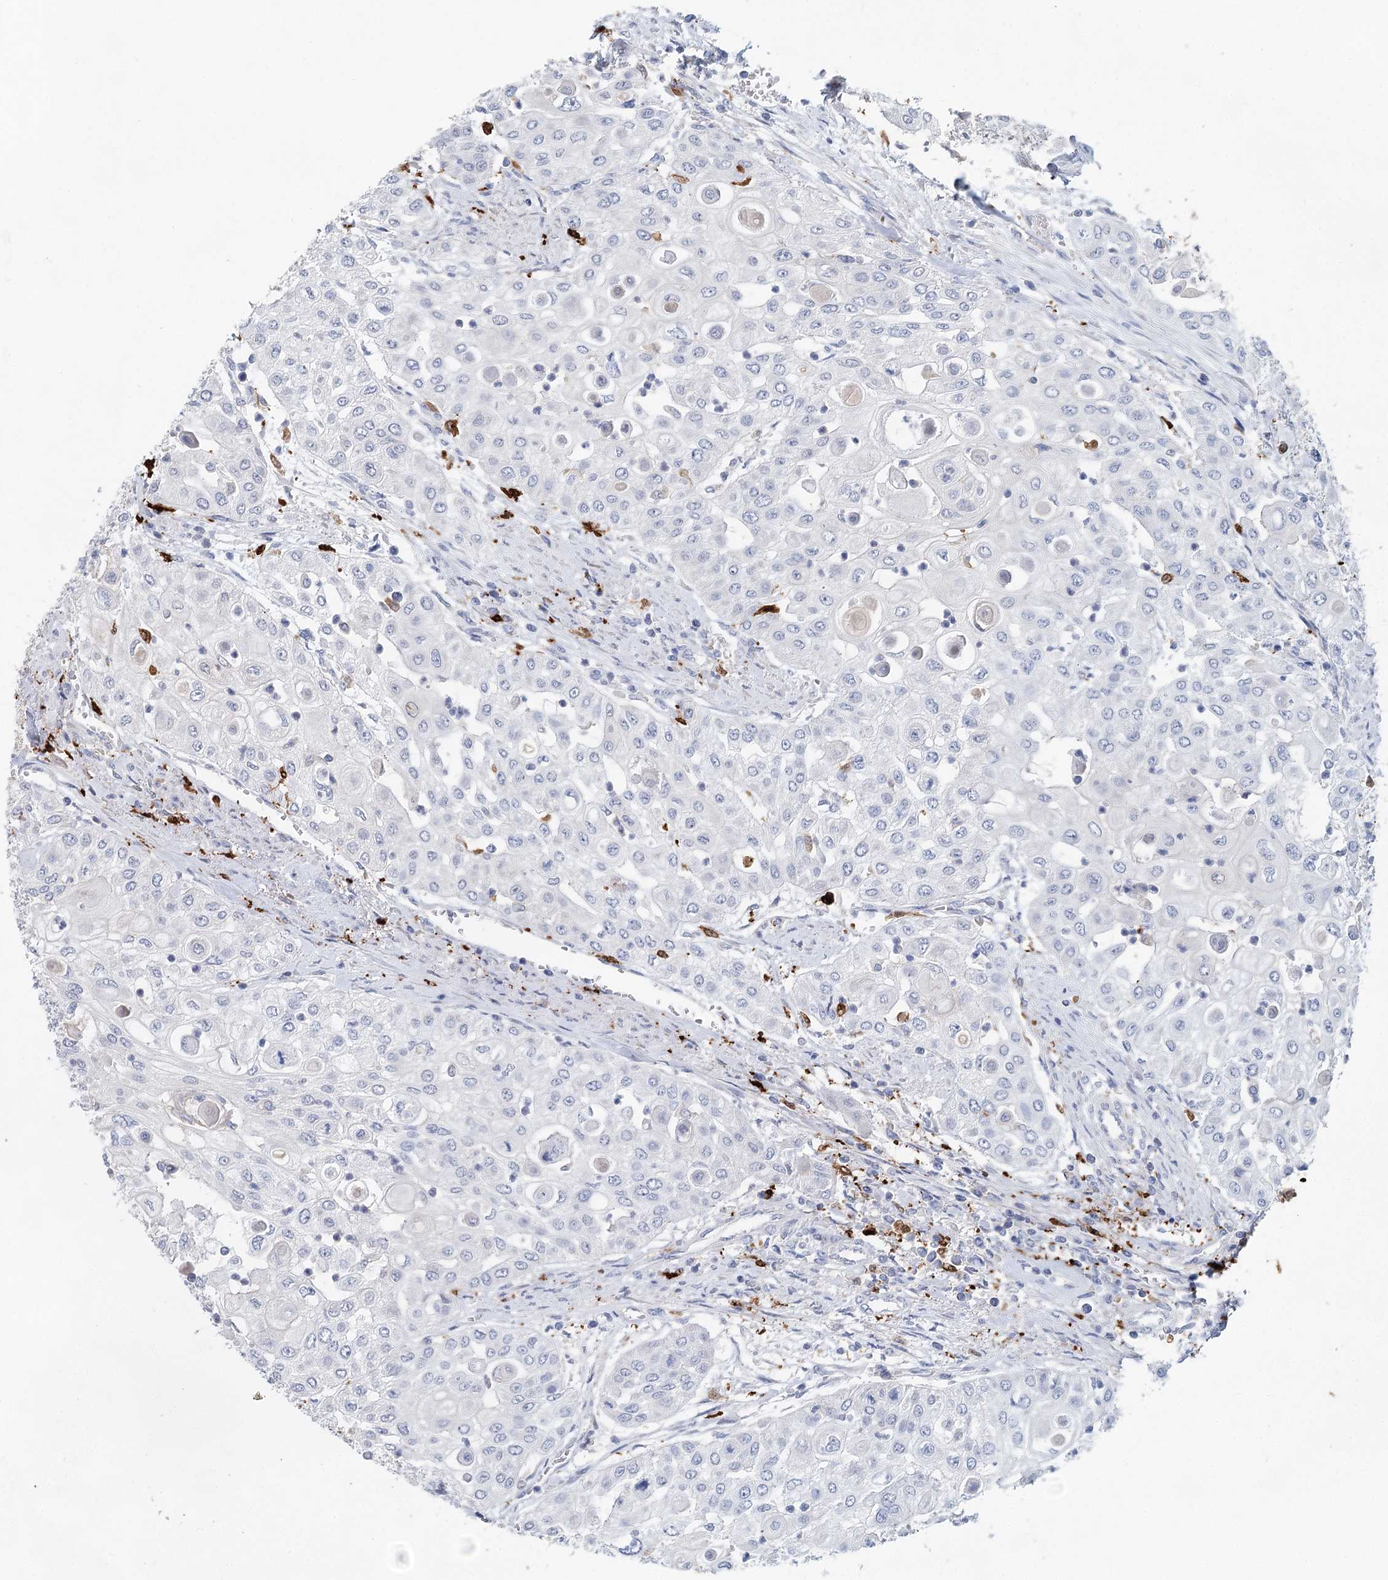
{"staining": {"intensity": "negative", "quantity": "none", "location": "none"}, "tissue": "urothelial cancer", "cell_type": "Tumor cells", "image_type": "cancer", "snomed": [{"axis": "morphology", "description": "Urothelial carcinoma, High grade"}, {"axis": "topography", "description": "Urinary bladder"}], "caption": "Immunohistochemistry (IHC) histopathology image of neoplastic tissue: urothelial cancer stained with DAB (3,3'-diaminobenzidine) reveals no significant protein expression in tumor cells.", "gene": "SLC19A3", "patient": {"sex": "female", "age": 79}}